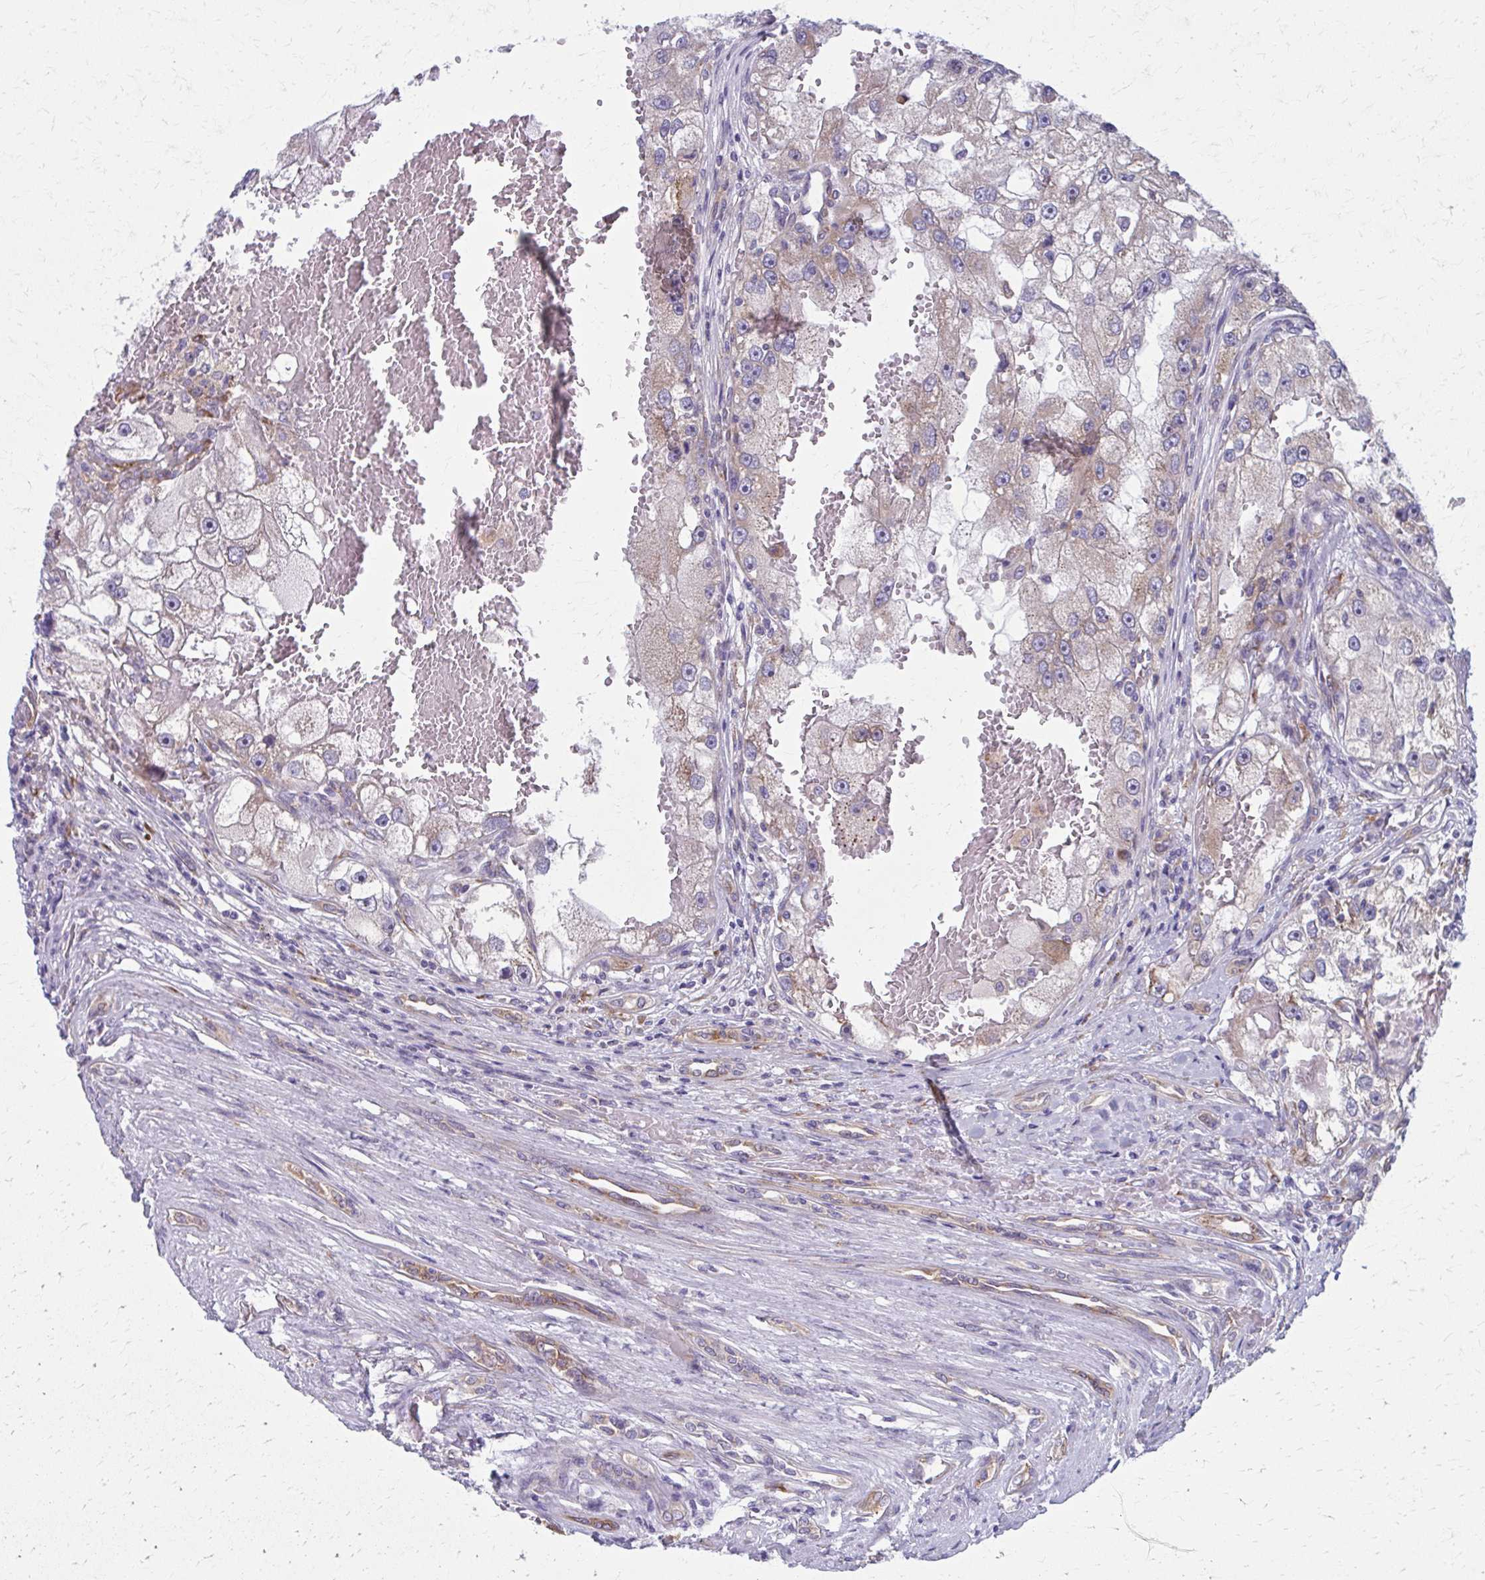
{"staining": {"intensity": "weak", "quantity": "<25%", "location": "cytoplasmic/membranous"}, "tissue": "renal cancer", "cell_type": "Tumor cells", "image_type": "cancer", "snomed": [{"axis": "morphology", "description": "Adenocarcinoma, NOS"}, {"axis": "topography", "description": "Kidney"}], "caption": "Tumor cells show no significant protein staining in renal cancer.", "gene": "SPATS2L", "patient": {"sex": "male", "age": 63}}